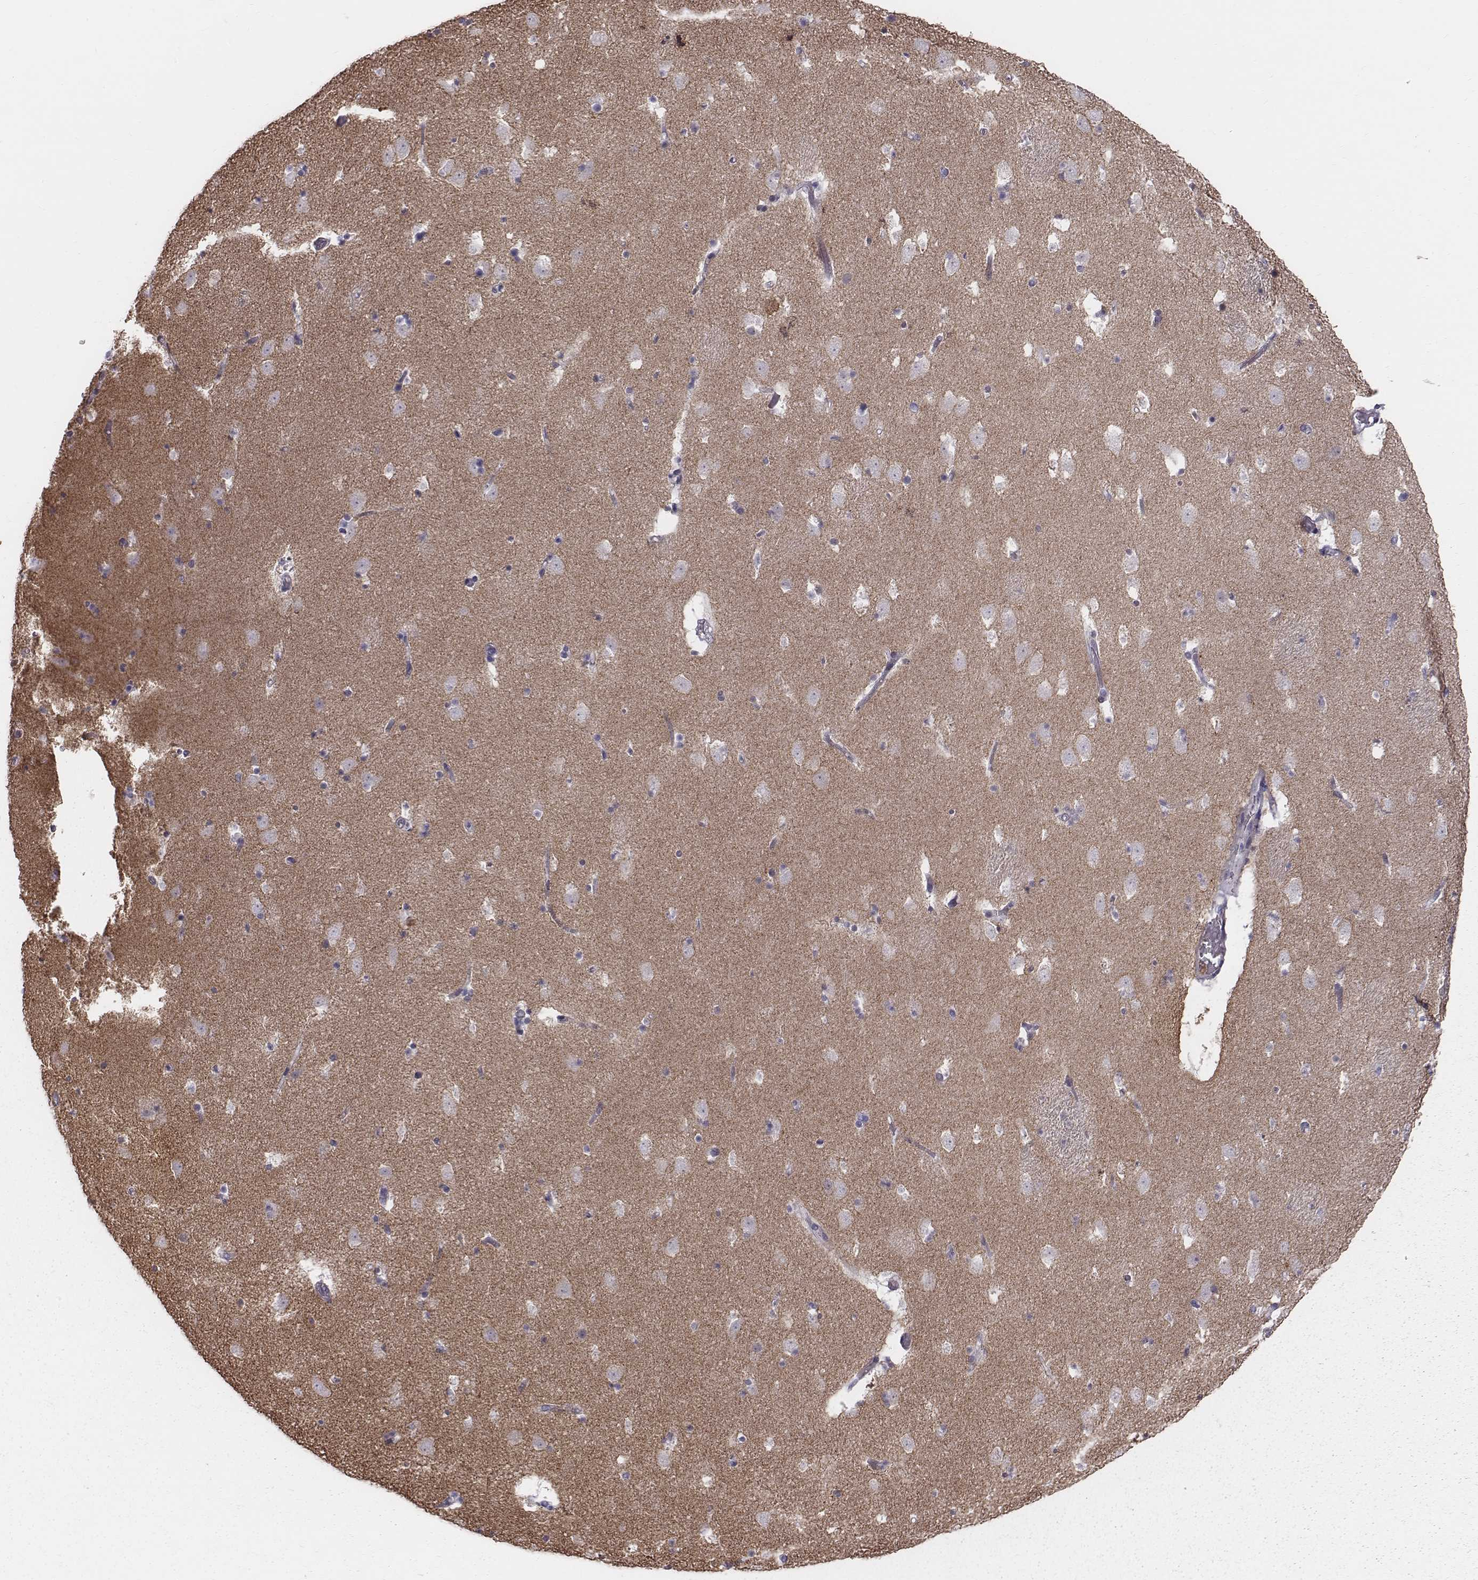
{"staining": {"intensity": "negative", "quantity": "none", "location": "none"}, "tissue": "caudate", "cell_type": "Glial cells", "image_type": "normal", "snomed": [{"axis": "morphology", "description": "Normal tissue, NOS"}, {"axis": "topography", "description": "Lateral ventricle wall"}], "caption": "This is an immunohistochemistry (IHC) histopathology image of benign human caudate. There is no staining in glial cells.", "gene": "PRKCZ", "patient": {"sex": "female", "age": 42}}